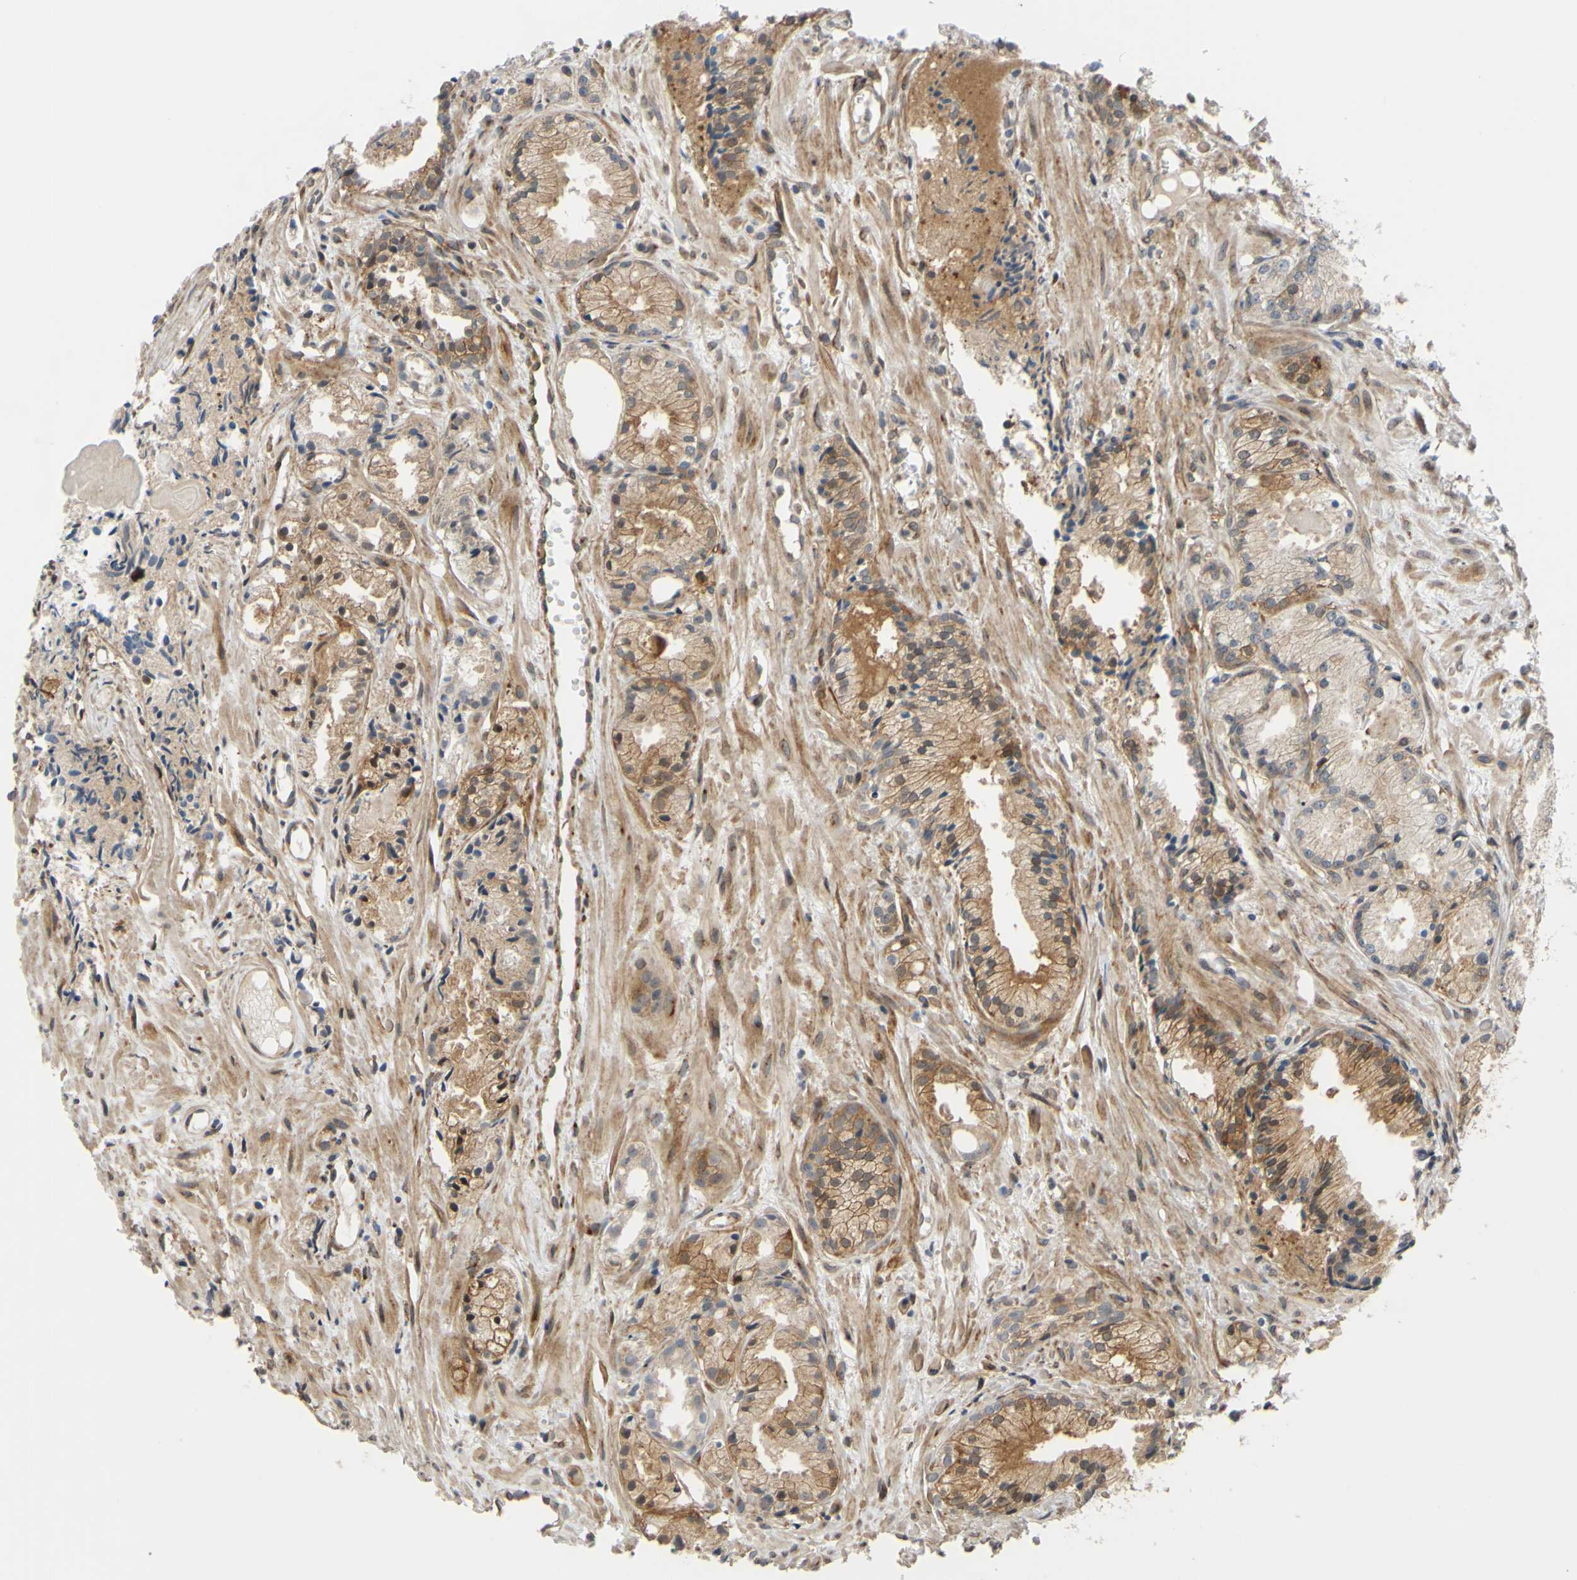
{"staining": {"intensity": "moderate", "quantity": ">75%", "location": "cytoplasmic/membranous"}, "tissue": "prostate cancer", "cell_type": "Tumor cells", "image_type": "cancer", "snomed": [{"axis": "morphology", "description": "Adenocarcinoma, Low grade"}, {"axis": "topography", "description": "Prostate"}], "caption": "Moderate cytoplasmic/membranous expression for a protein is identified in approximately >75% of tumor cells of prostate cancer (adenocarcinoma (low-grade)) using immunohistochemistry (IHC).", "gene": "PRAF2", "patient": {"sex": "male", "age": 72}}